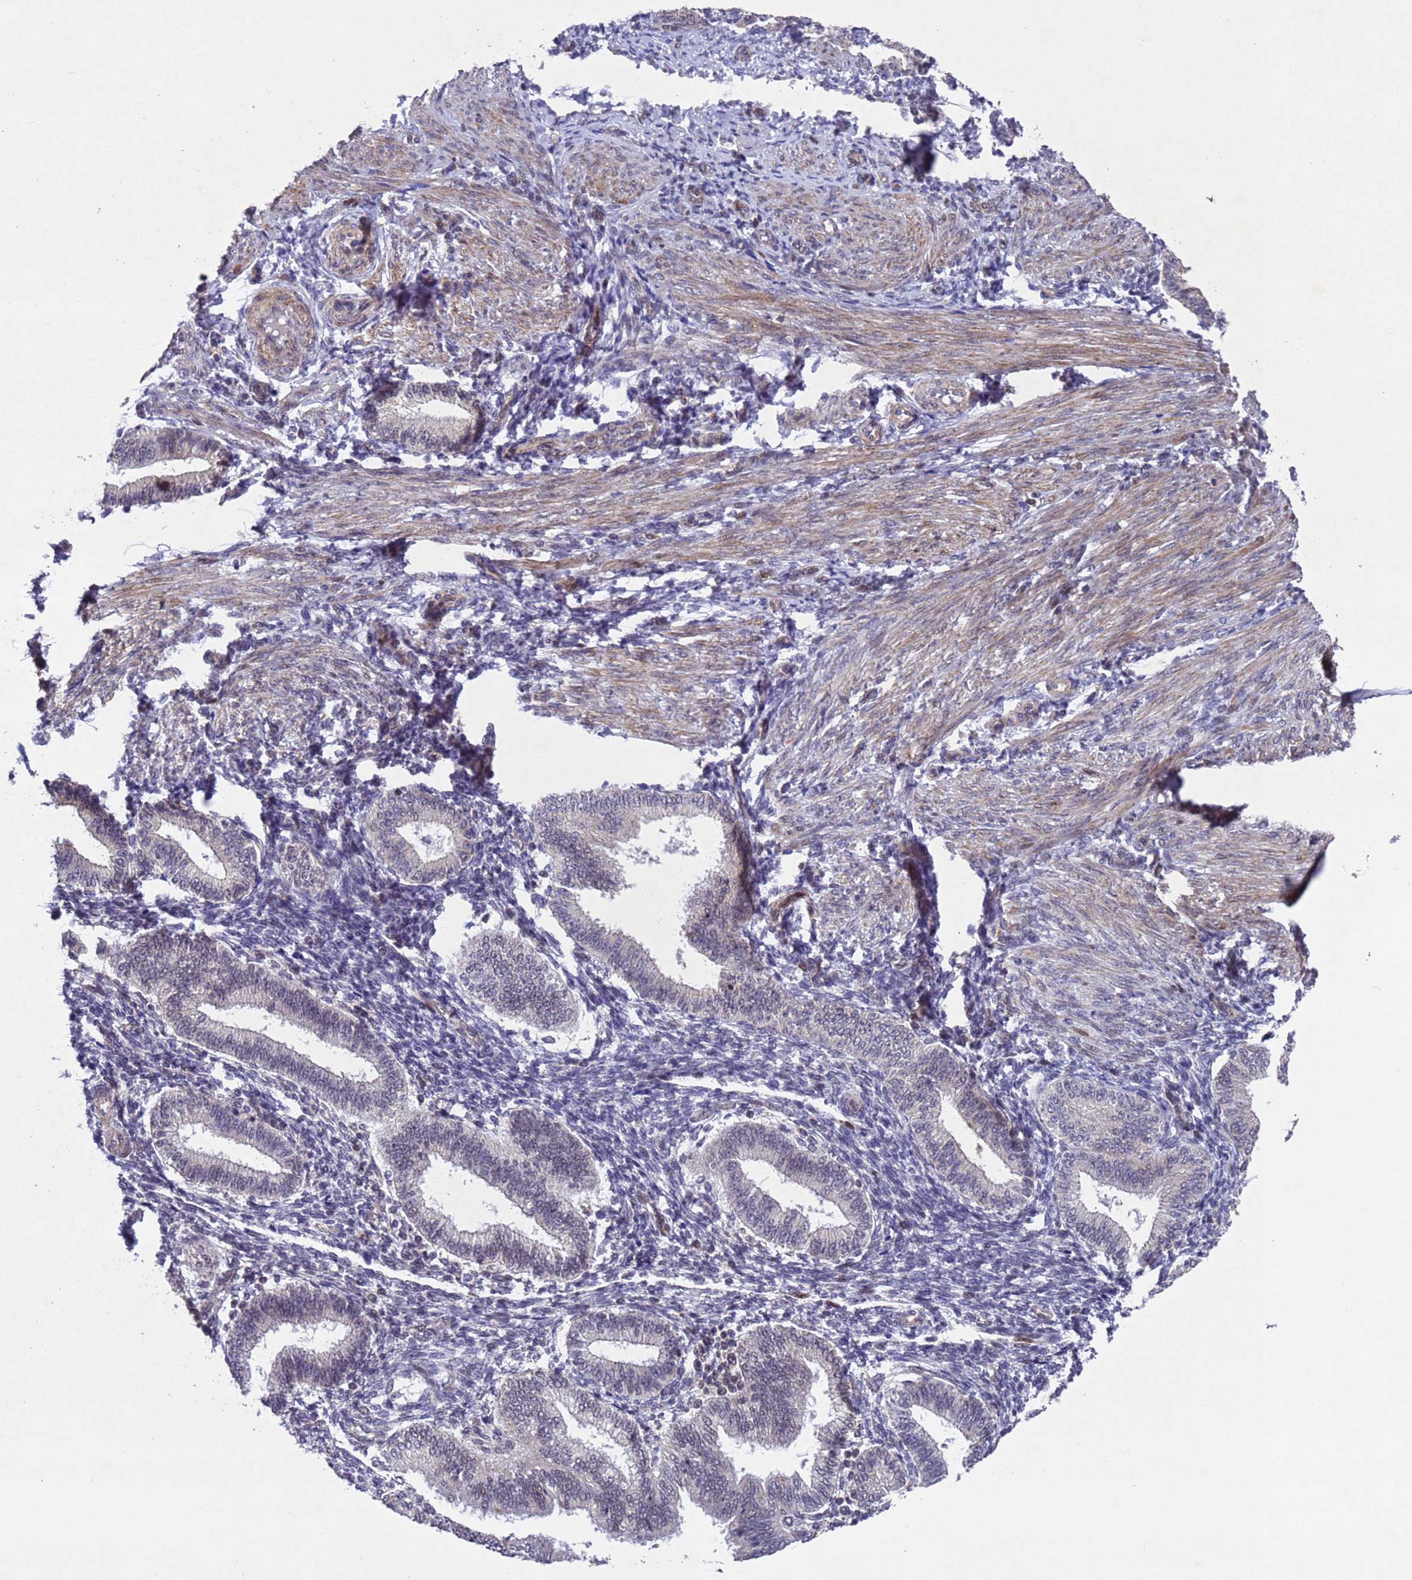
{"staining": {"intensity": "moderate", "quantity": "<25%", "location": "nuclear"}, "tissue": "endometrium", "cell_type": "Cells in endometrial stroma", "image_type": "normal", "snomed": [{"axis": "morphology", "description": "Normal tissue, NOS"}, {"axis": "topography", "description": "Endometrium"}], "caption": "Moderate nuclear staining is present in about <25% of cells in endometrial stroma in benign endometrium. Using DAB (brown) and hematoxylin (blue) stains, captured at high magnification using brightfield microscopy.", "gene": "TBK1", "patient": {"sex": "female", "age": 39}}